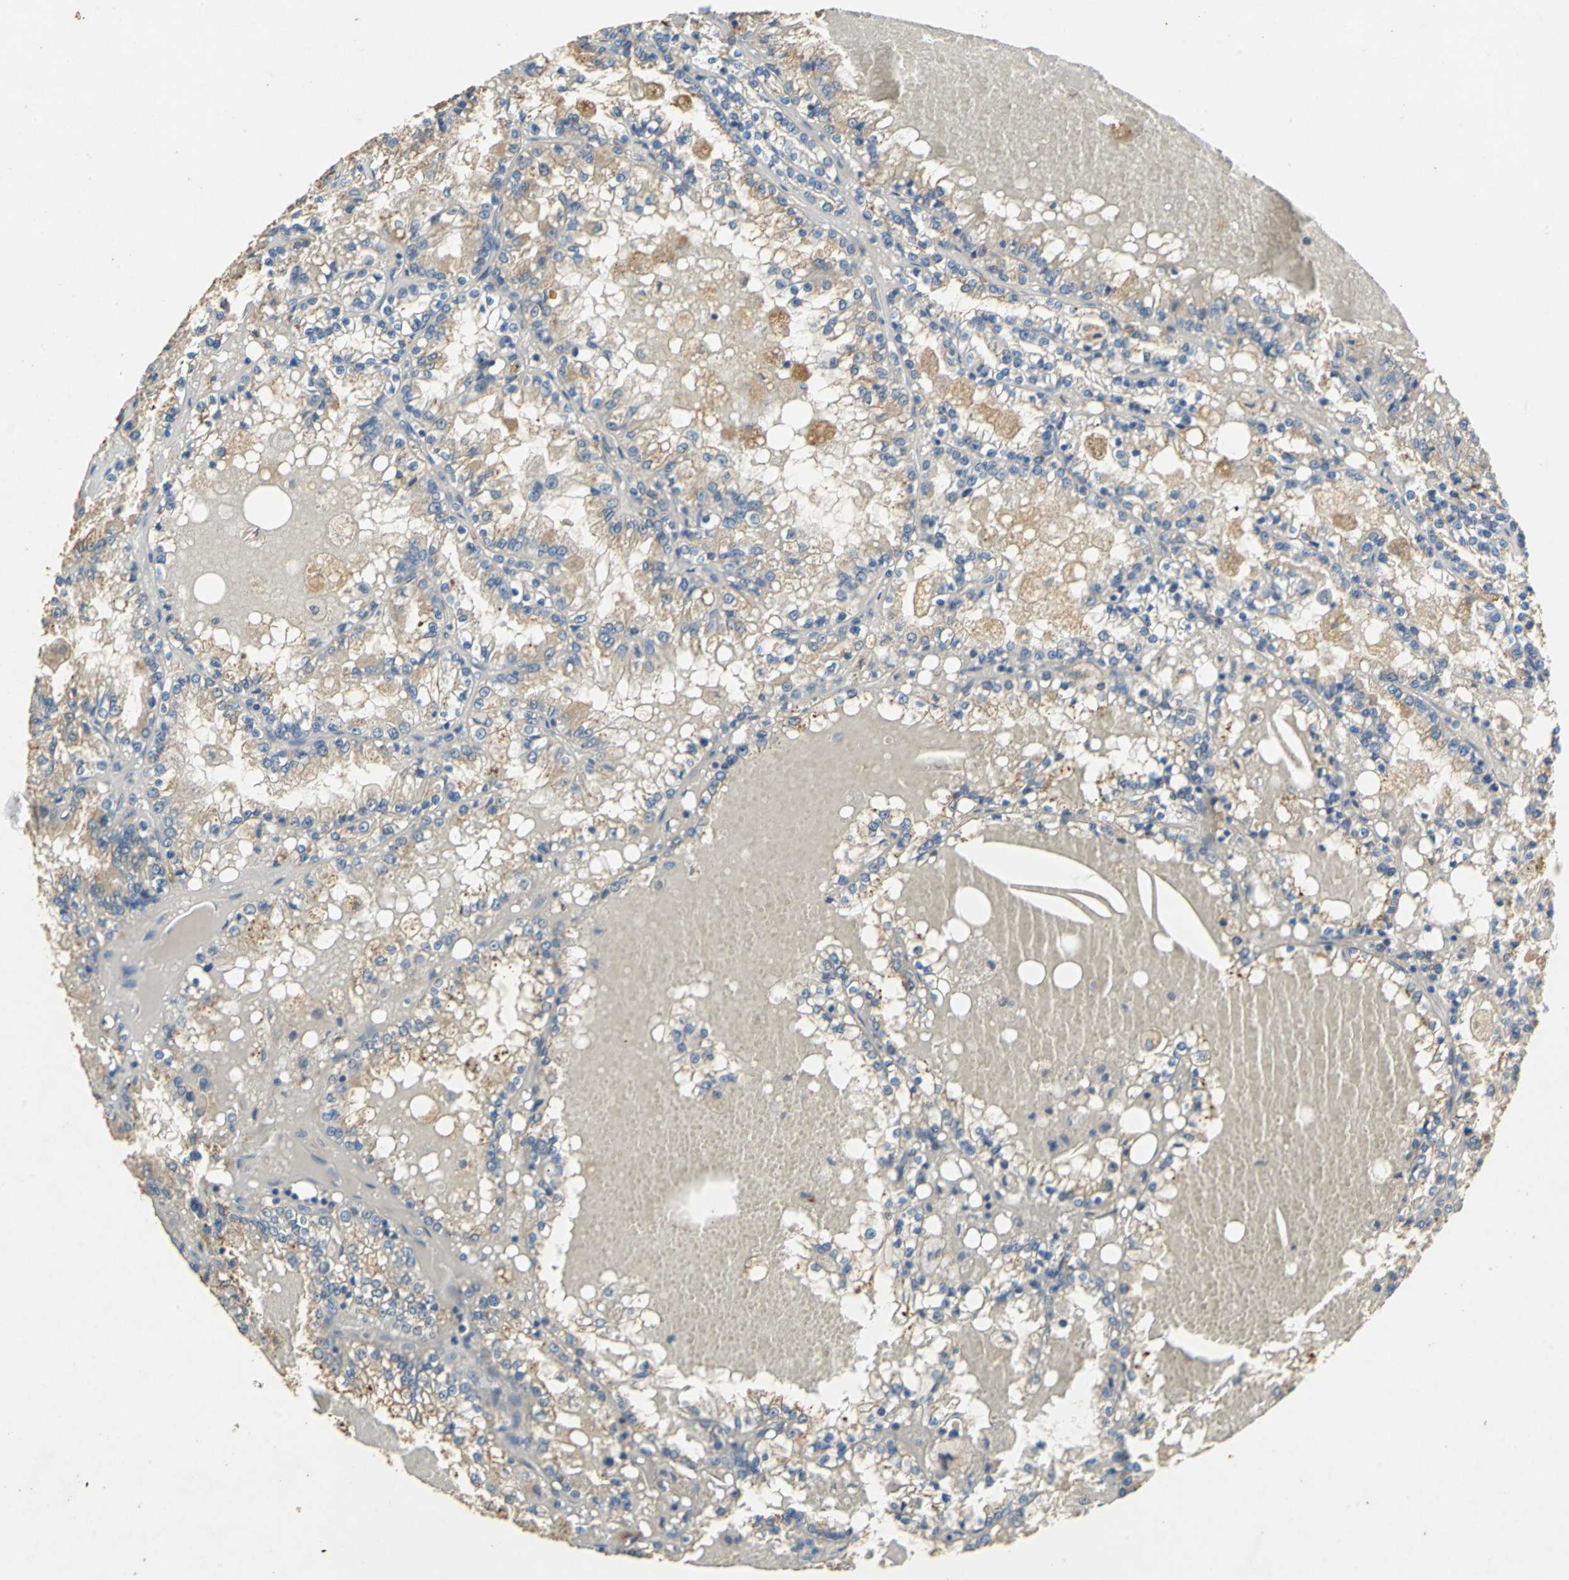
{"staining": {"intensity": "weak", "quantity": ">75%", "location": "cytoplasmic/membranous"}, "tissue": "renal cancer", "cell_type": "Tumor cells", "image_type": "cancer", "snomed": [{"axis": "morphology", "description": "Adenocarcinoma, NOS"}, {"axis": "topography", "description": "Kidney"}], "caption": "Protein staining of renal cancer (adenocarcinoma) tissue exhibits weak cytoplasmic/membranous positivity in about >75% of tumor cells. The staining was performed using DAB, with brown indicating positive protein expression. Nuclei are stained blue with hematoxylin.", "gene": "ADAMTS5", "patient": {"sex": "female", "age": 56}}